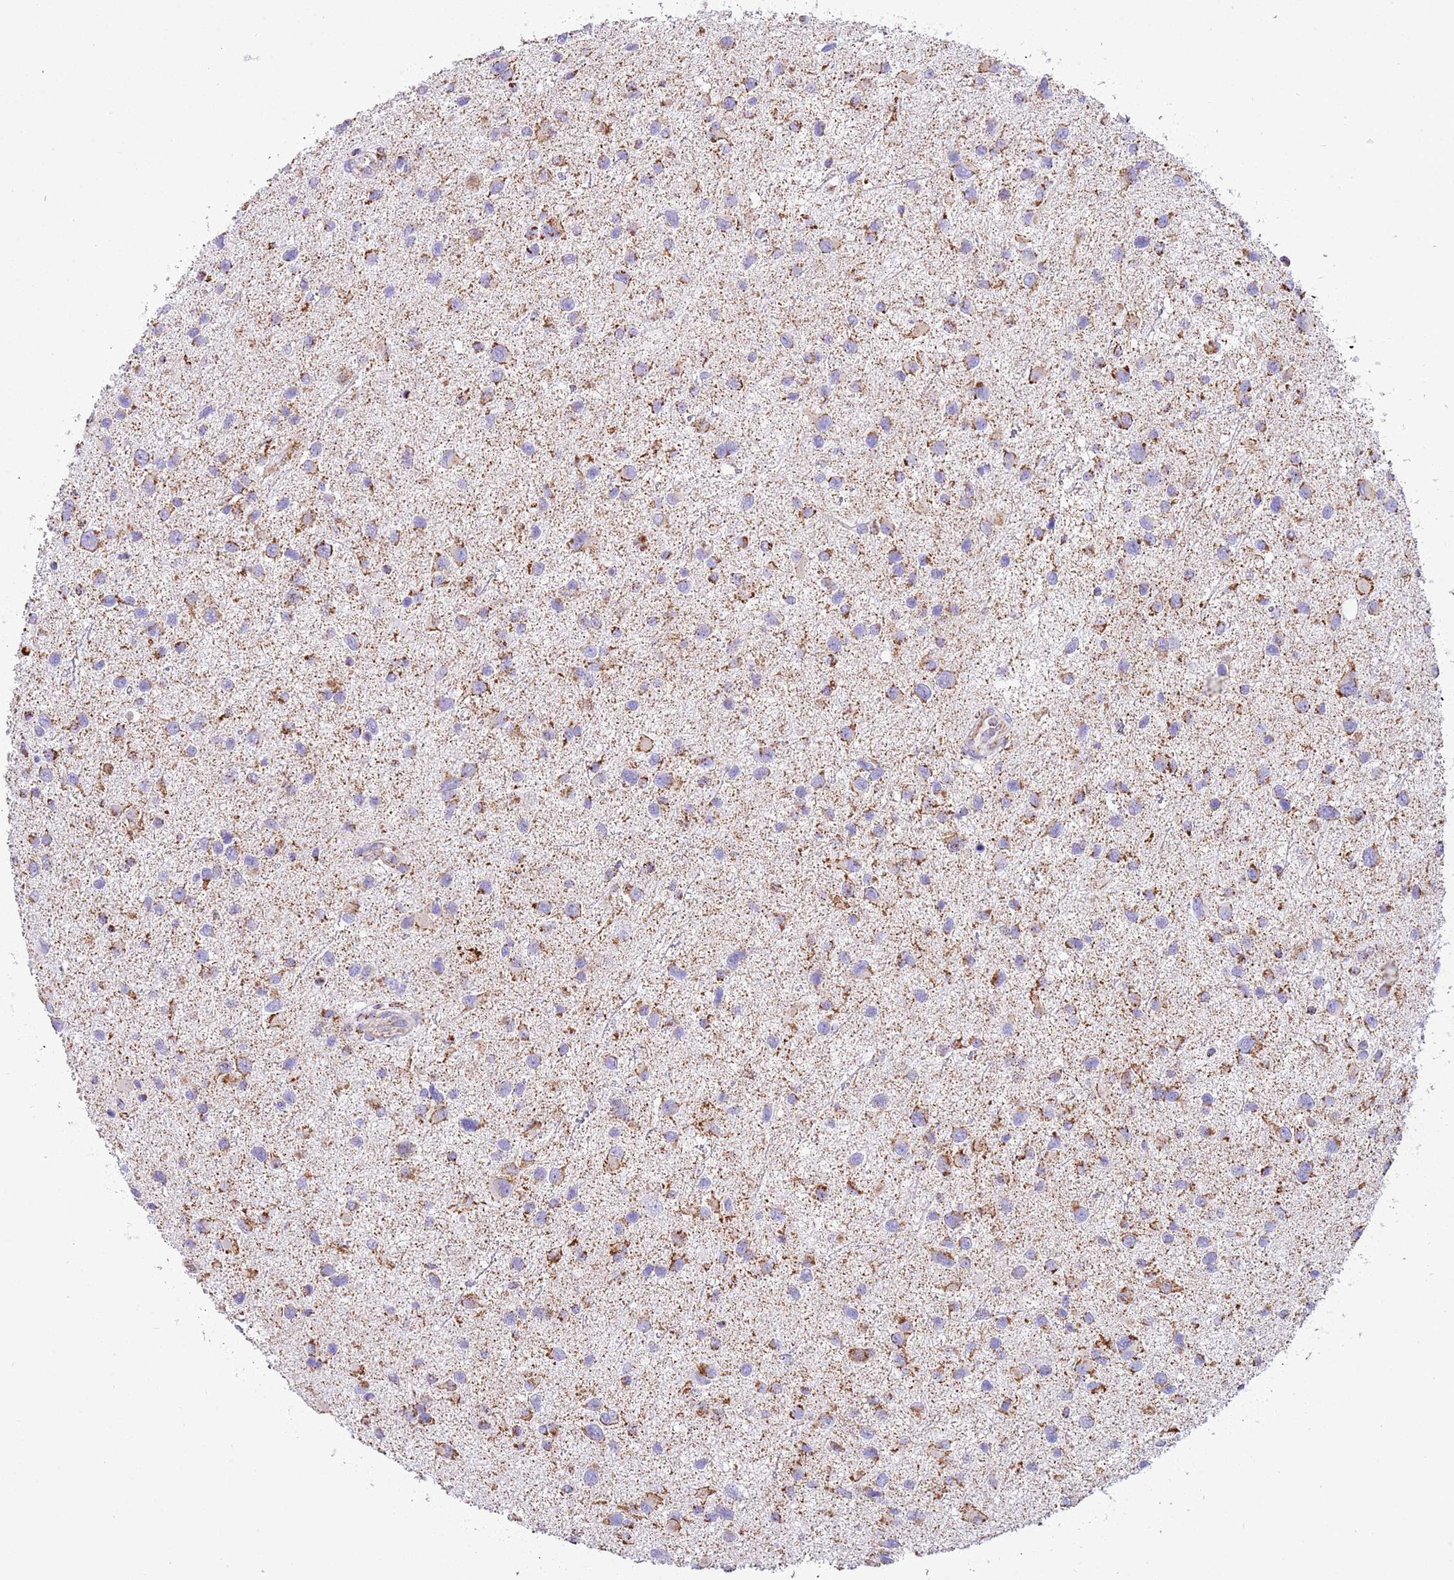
{"staining": {"intensity": "moderate", "quantity": "25%-75%", "location": "cytoplasmic/membranous"}, "tissue": "glioma", "cell_type": "Tumor cells", "image_type": "cancer", "snomed": [{"axis": "morphology", "description": "Glioma, malignant, Low grade"}, {"axis": "topography", "description": "Brain"}], "caption": "Tumor cells display moderate cytoplasmic/membranous expression in about 25%-75% of cells in malignant glioma (low-grade).", "gene": "SUCLG2", "patient": {"sex": "female", "age": 32}}